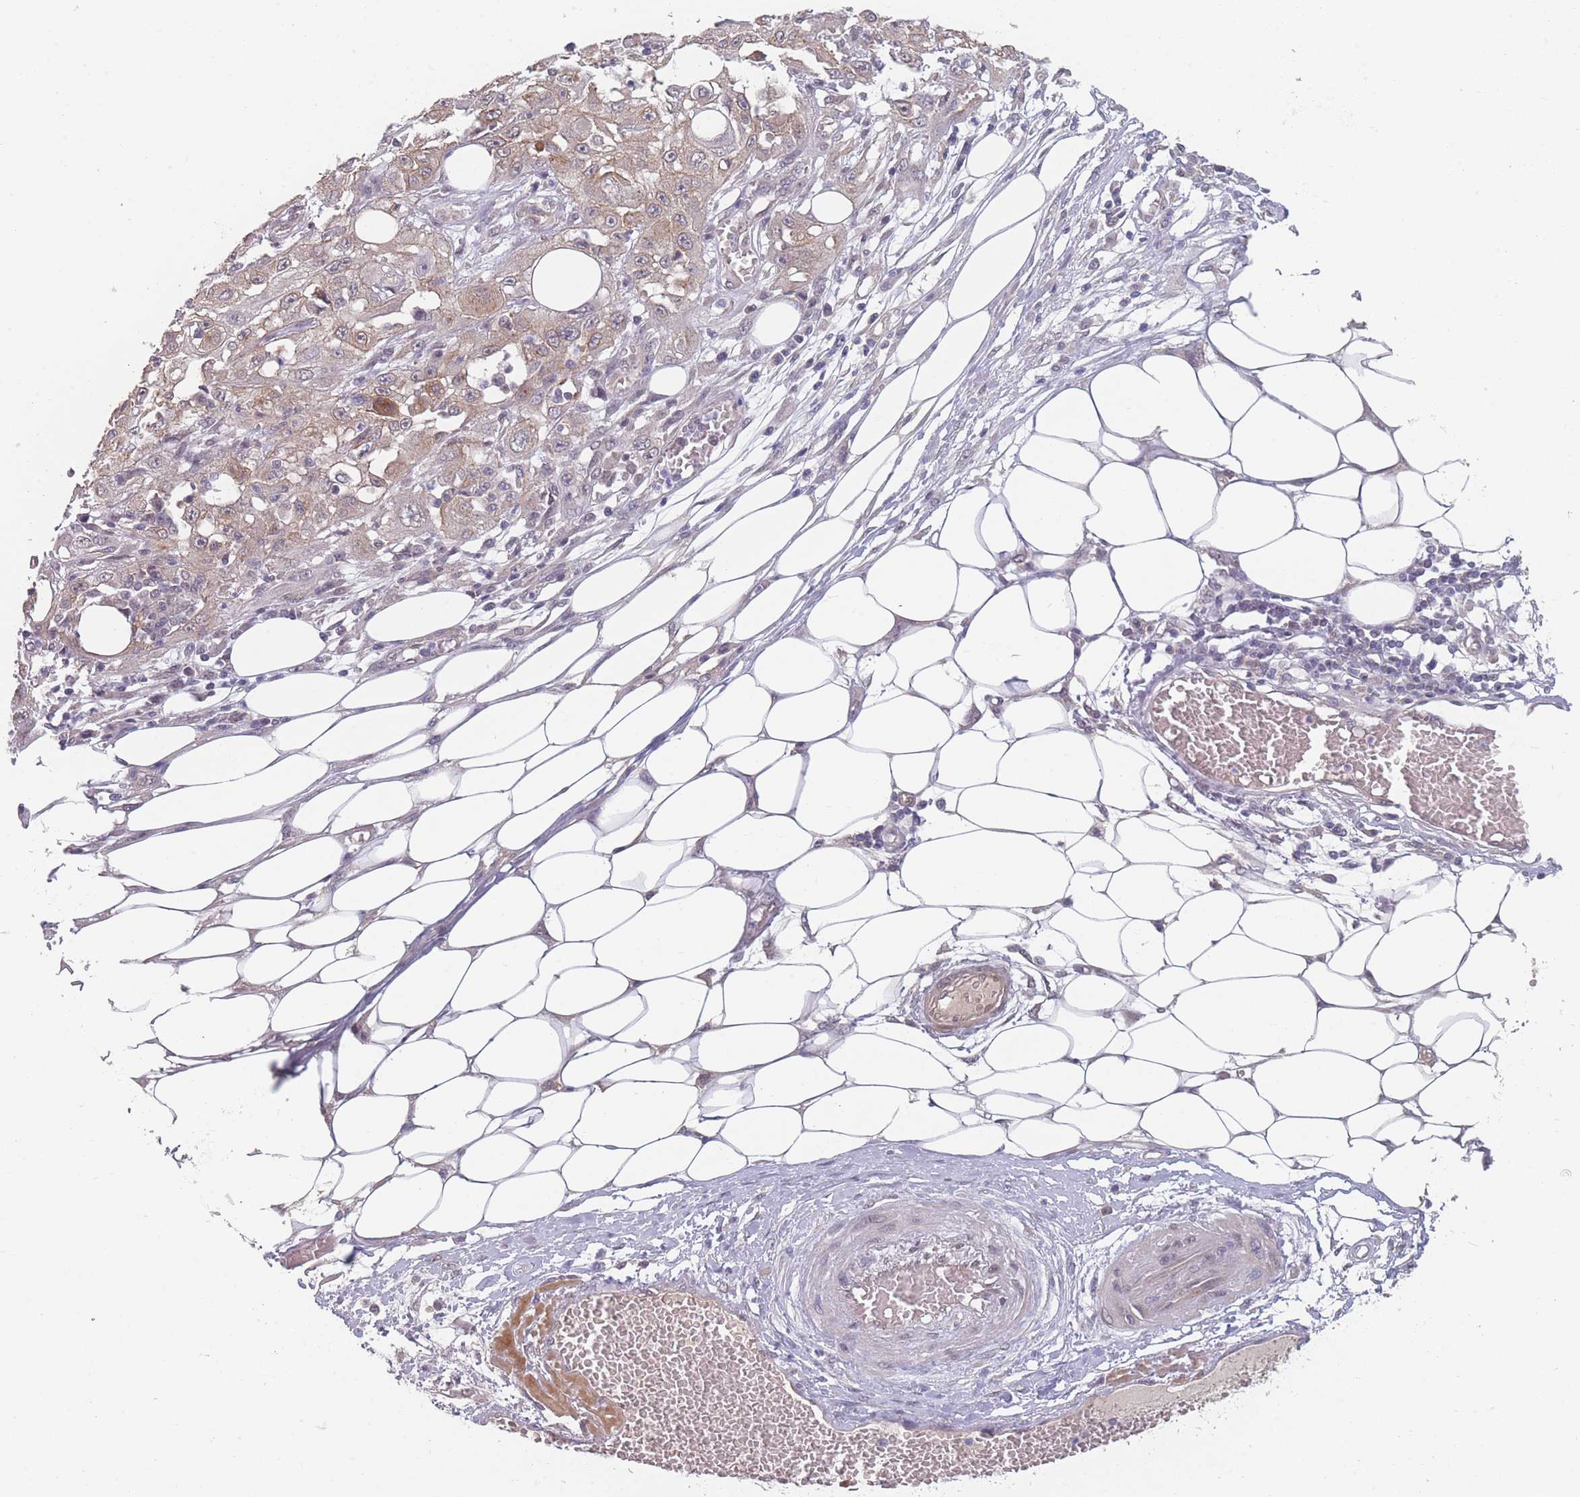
{"staining": {"intensity": "weak", "quantity": ">75%", "location": "cytoplasmic/membranous"}, "tissue": "skin cancer", "cell_type": "Tumor cells", "image_type": "cancer", "snomed": [{"axis": "morphology", "description": "Squamous cell carcinoma, NOS"}, {"axis": "morphology", "description": "Squamous cell carcinoma, metastatic, NOS"}, {"axis": "topography", "description": "Skin"}, {"axis": "topography", "description": "Lymph node"}], "caption": "IHC (DAB (3,3'-diaminobenzidine)) staining of squamous cell carcinoma (skin) displays weak cytoplasmic/membranous protein expression in approximately >75% of tumor cells.", "gene": "ANKRD10", "patient": {"sex": "male", "age": 75}}